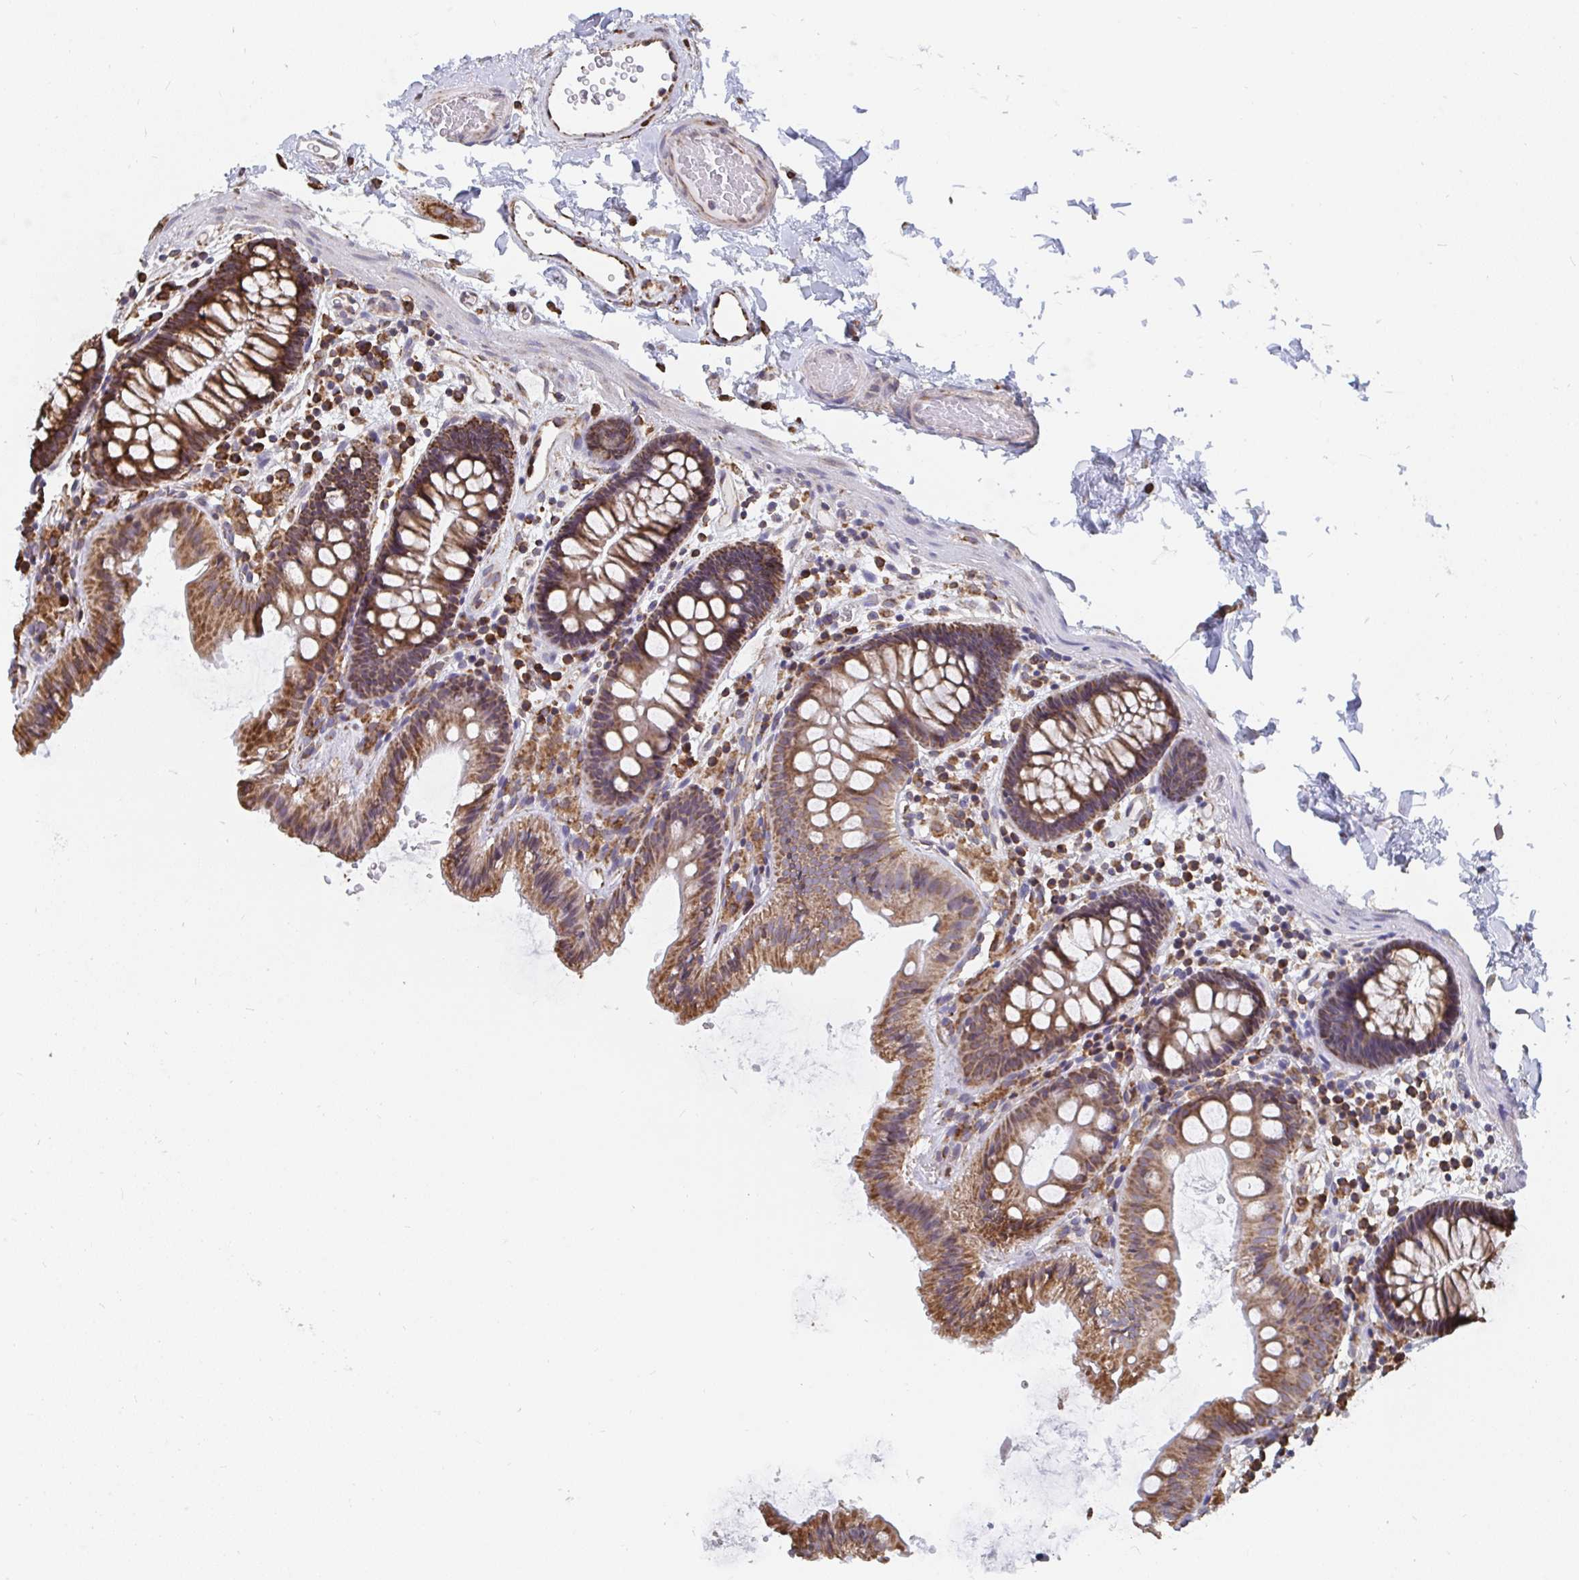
{"staining": {"intensity": "moderate", "quantity": "25%-75%", "location": "cytoplasmic/membranous"}, "tissue": "colon", "cell_type": "Endothelial cells", "image_type": "normal", "snomed": [{"axis": "morphology", "description": "Normal tissue, NOS"}, {"axis": "topography", "description": "Colon"}], "caption": "The image displays immunohistochemical staining of unremarkable colon. There is moderate cytoplasmic/membranous positivity is present in about 25%-75% of endothelial cells. The staining was performed using DAB (3,3'-diaminobenzidine) to visualize the protein expression in brown, while the nuclei were stained in blue with hematoxylin (Magnification: 20x).", "gene": "ELAVL1", "patient": {"sex": "male", "age": 84}}